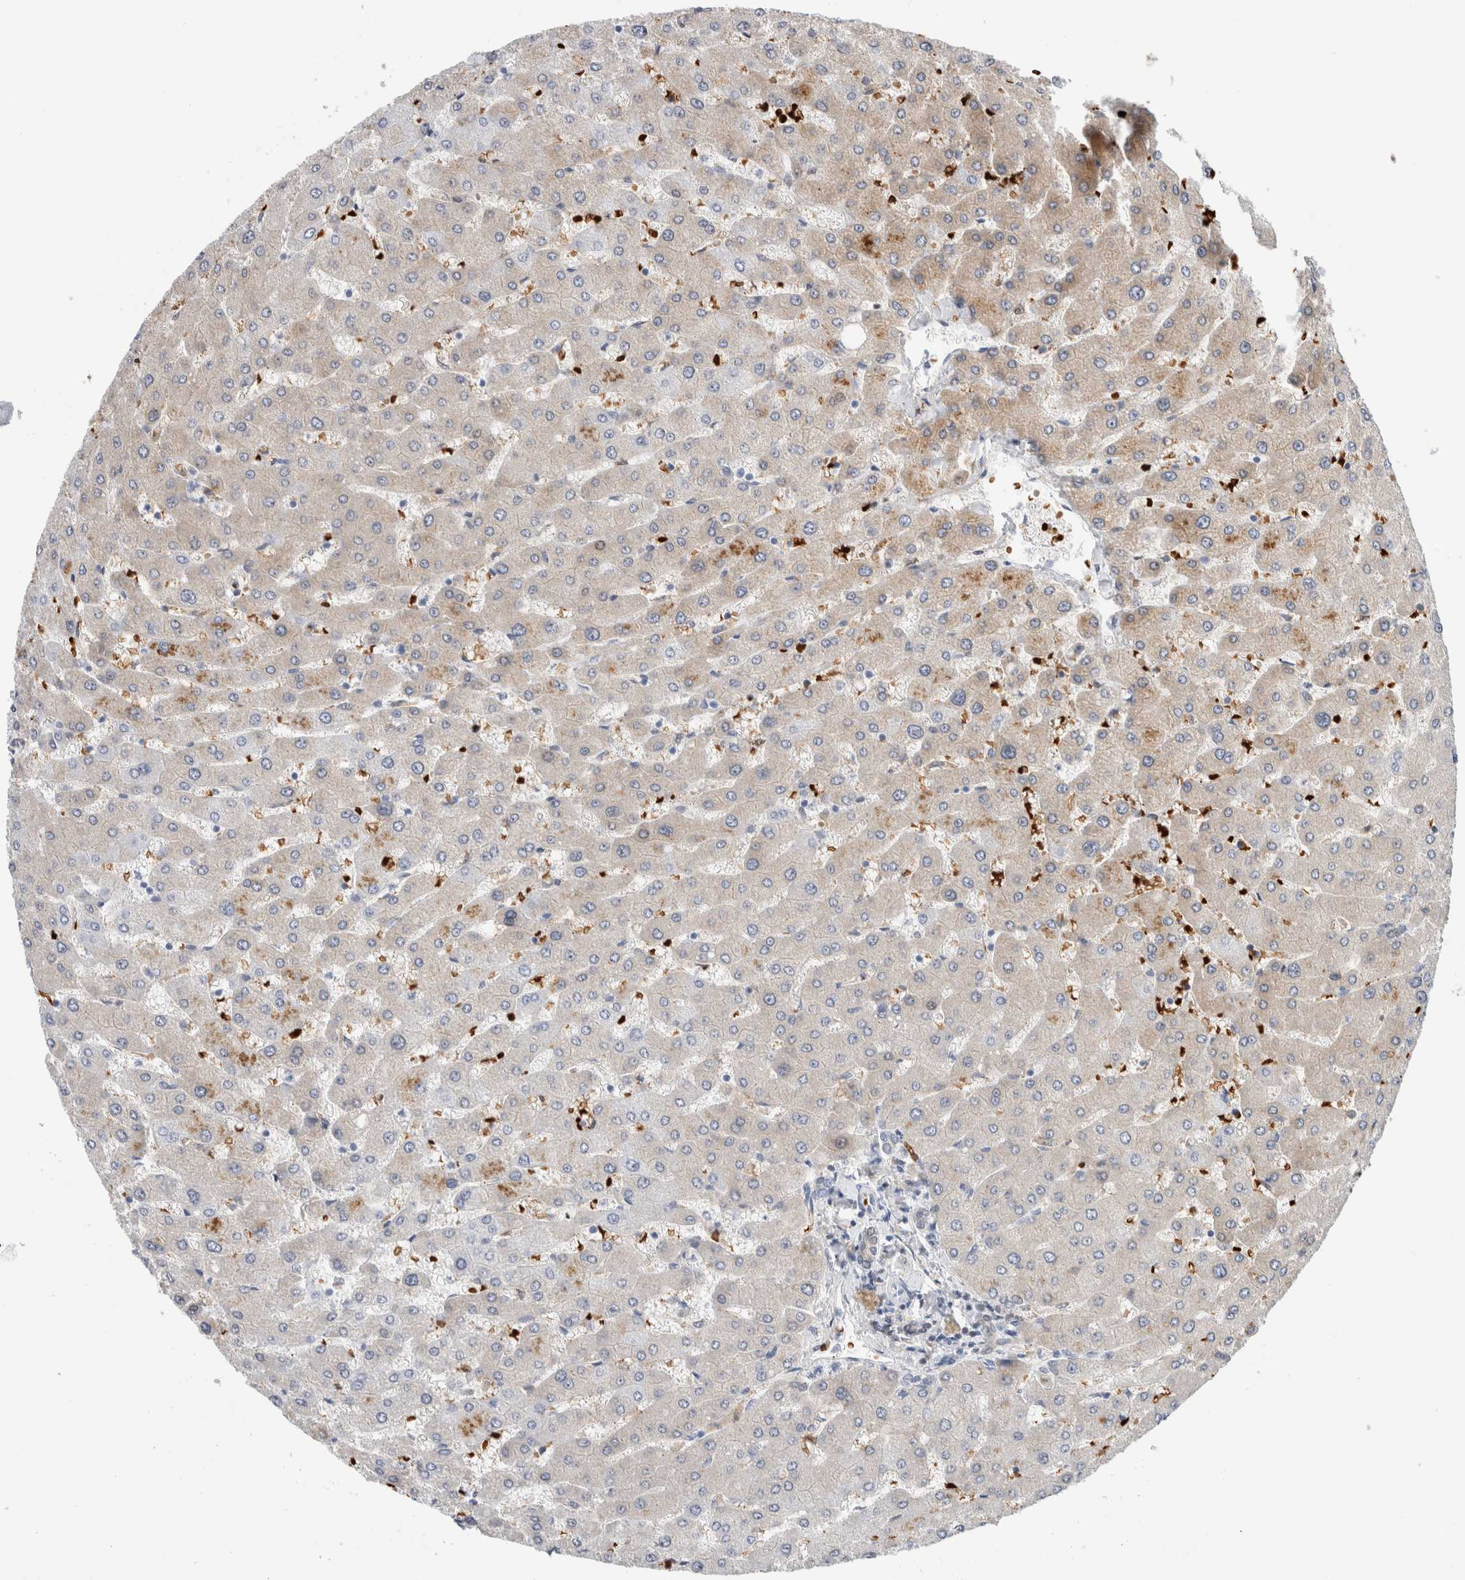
{"staining": {"intensity": "negative", "quantity": "none", "location": "none"}, "tissue": "liver", "cell_type": "Cholangiocytes", "image_type": "normal", "snomed": [{"axis": "morphology", "description": "Normal tissue, NOS"}, {"axis": "topography", "description": "Liver"}], "caption": "This image is of normal liver stained with IHC to label a protein in brown with the nuclei are counter-stained blue. There is no staining in cholangiocytes. (DAB (3,3'-diaminobenzidine) immunohistochemistry (IHC) visualized using brightfield microscopy, high magnification).", "gene": "CA1", "patient": {"sex": "male", "age": 55}}